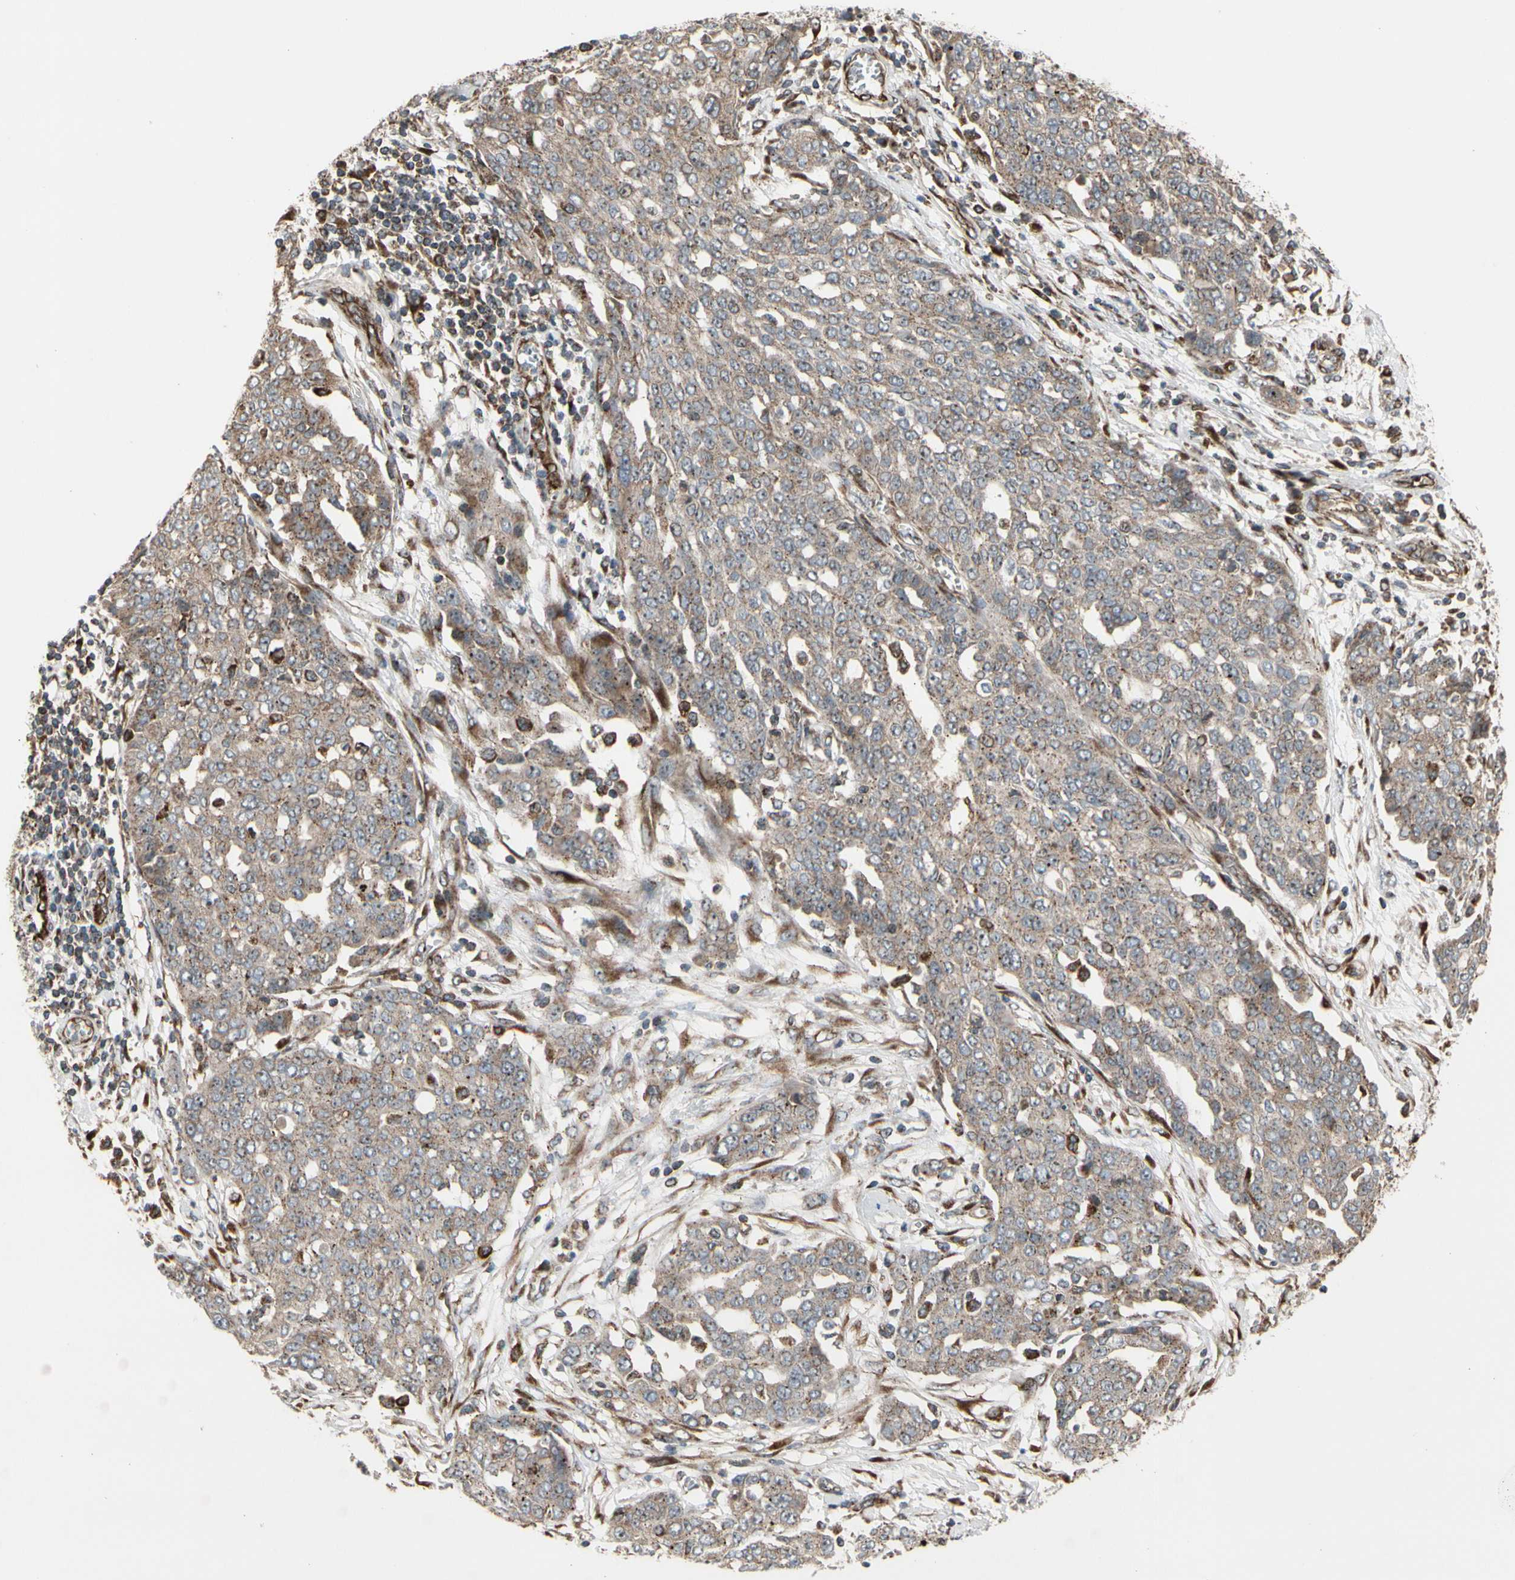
{"staining": {"intensity": "moderate", "quantity": ">75%", "location": "cytoplasmic/membranous"}, "tissue": "ovarian cancer", "cell_type": "Tumor cells", "image_type": "cancer", "snomed": [{"axis": "morphology", "description": "Cystadenocarcinoma, serous, NOS"}, {"axis": "topography", "description": "Soft tissue"}, {"axis": "topography", "description": "Ovary"}], "caption": "Immunohistochemistry (IHC) of human ovarian cancer shows medium levels of moderate cytoplasmic/membranous positivity in about >75% of tumor cells.", "gene": "SLC39A9", "patient": {"sex": "female", "age": 57}}